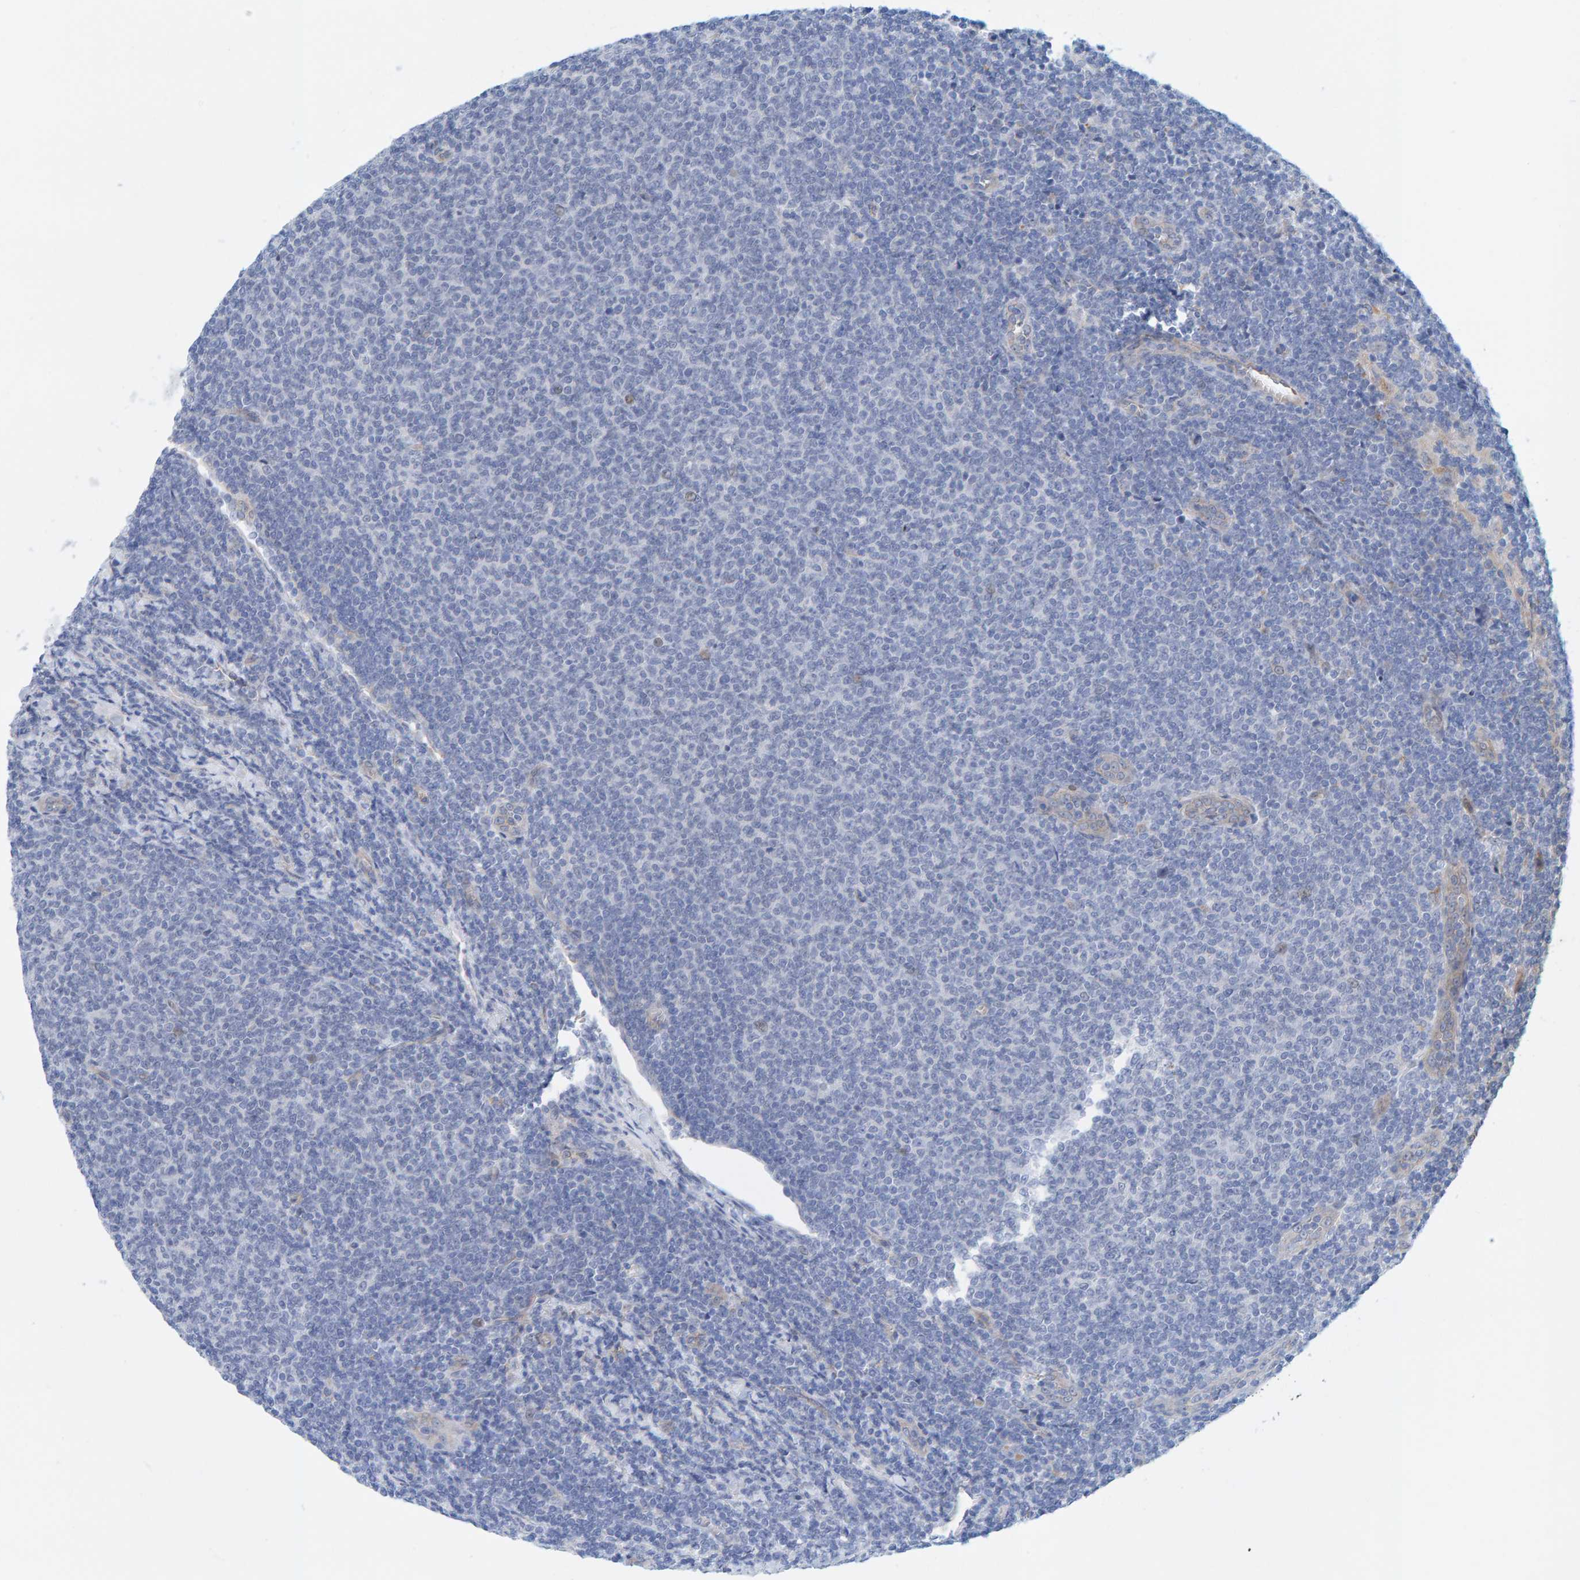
{"staining": {"intensity": "negative", "quantity": "none", "location": "none"}, "tissue": "lymphoma", "cell_type": "Tumor cells", "image_type": "cancer", "snomed": [{"axis": "morphology", "description": "Malignant lymphoma, non-Hodgkin's type, Low grade"}, {"axis": "topography", "description": "Lymph node"}], "caption": "A photomicrograph of human low-grade malignant lymphoma, non-Hodgkin's type is negative for staining in tumor cells.", "gene": "KRBA2", "patient": {"sex": "male", "age": 66}}